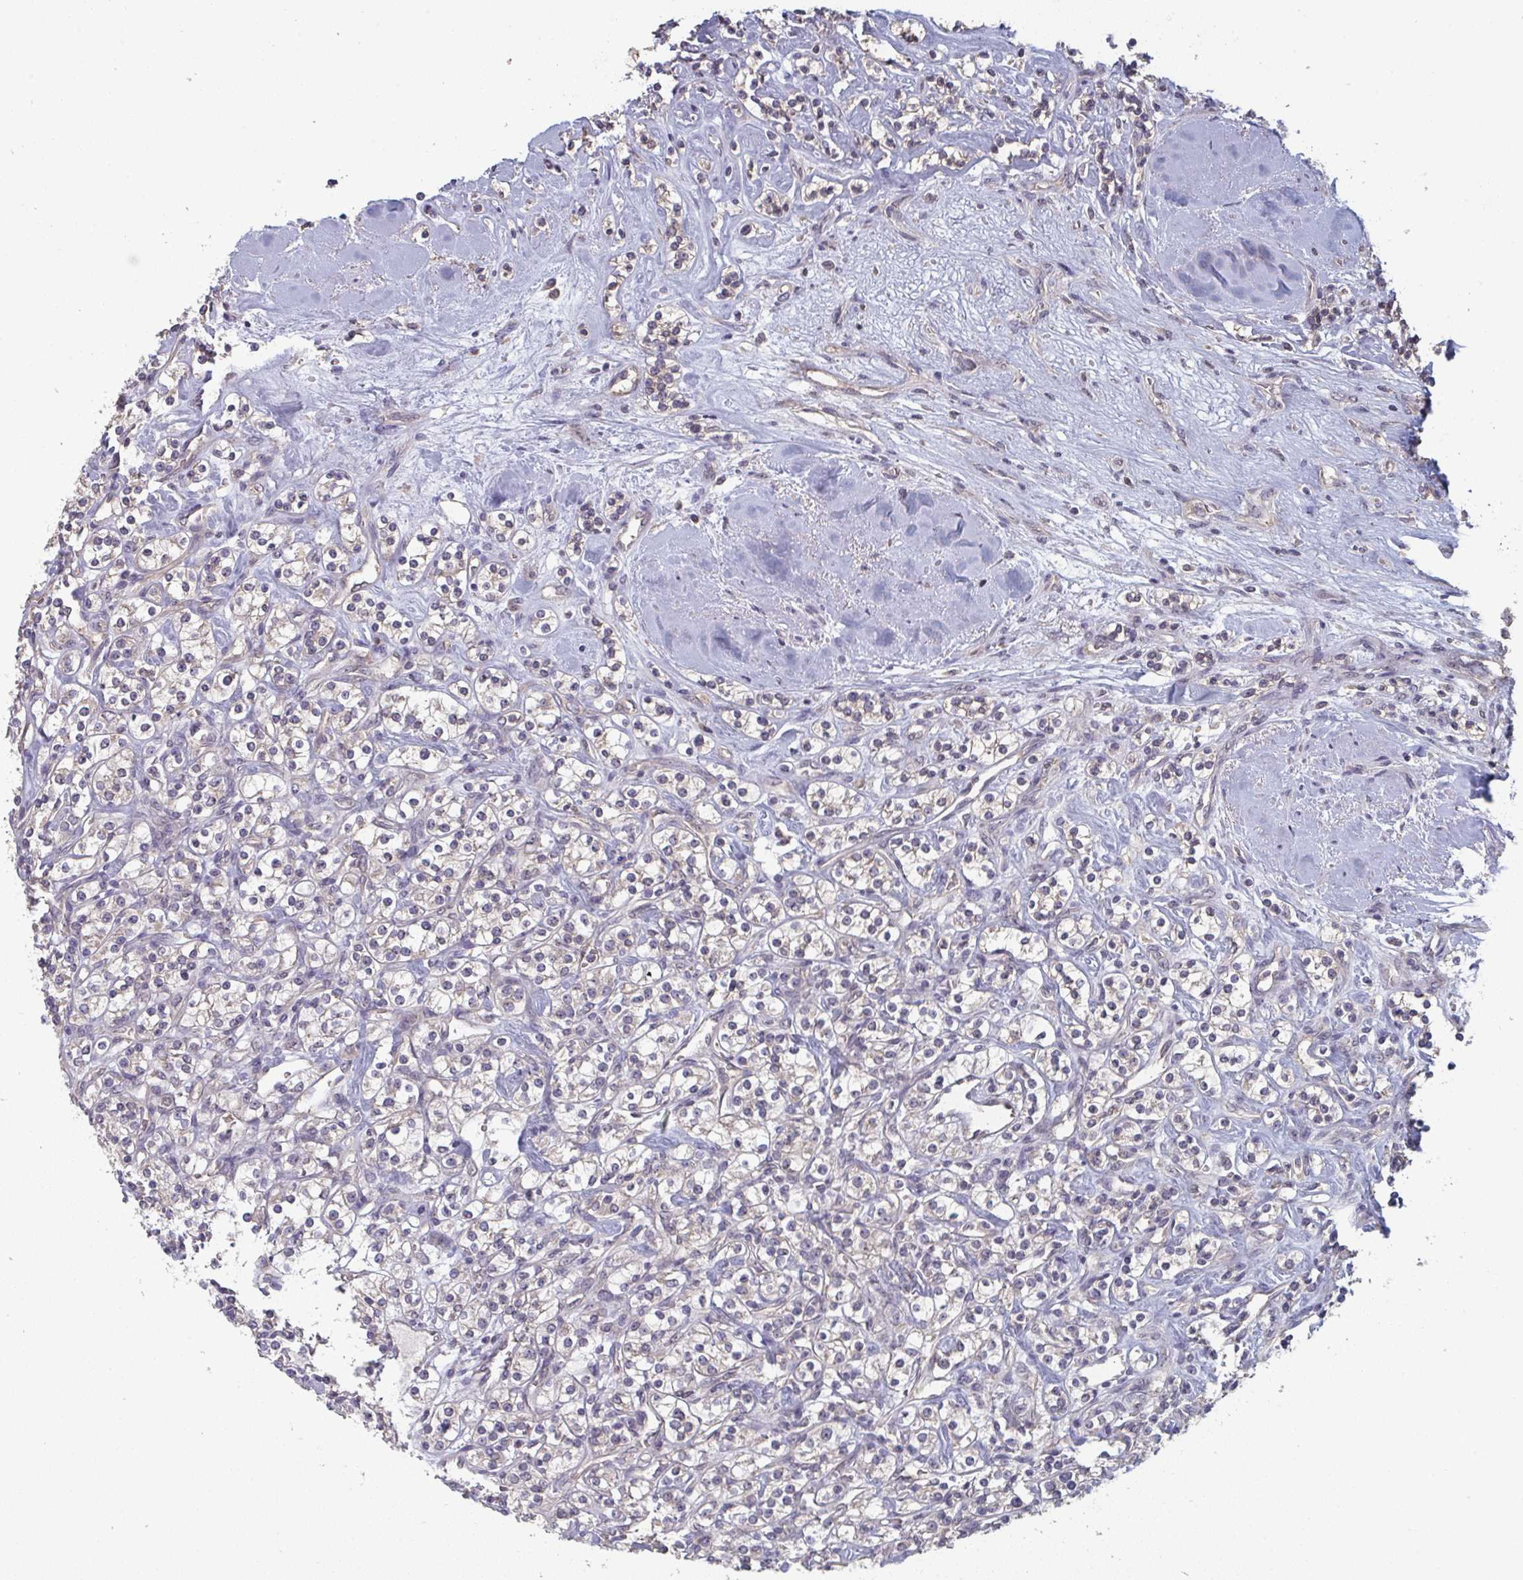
{"staining": {"intensity": "weak", "quantity": "<25%", "location": "cytoplasmic/membranous"}, "tissue": "renal cancer", "cell_type": "Tumor cells", "image_type": "cancer", "snomed": [{"axis": "morphology", "description": "Adenocarcinoma, NOS"}, {"axis": "topography", "description": "Kidney"}], "caption": "DAB immunohistochemical staining of human adenocarcinoma (renal) shows no significant positivity in tumor cells.", "gene": "LIX1", "patient": {"sex": "male", "age": 77}}